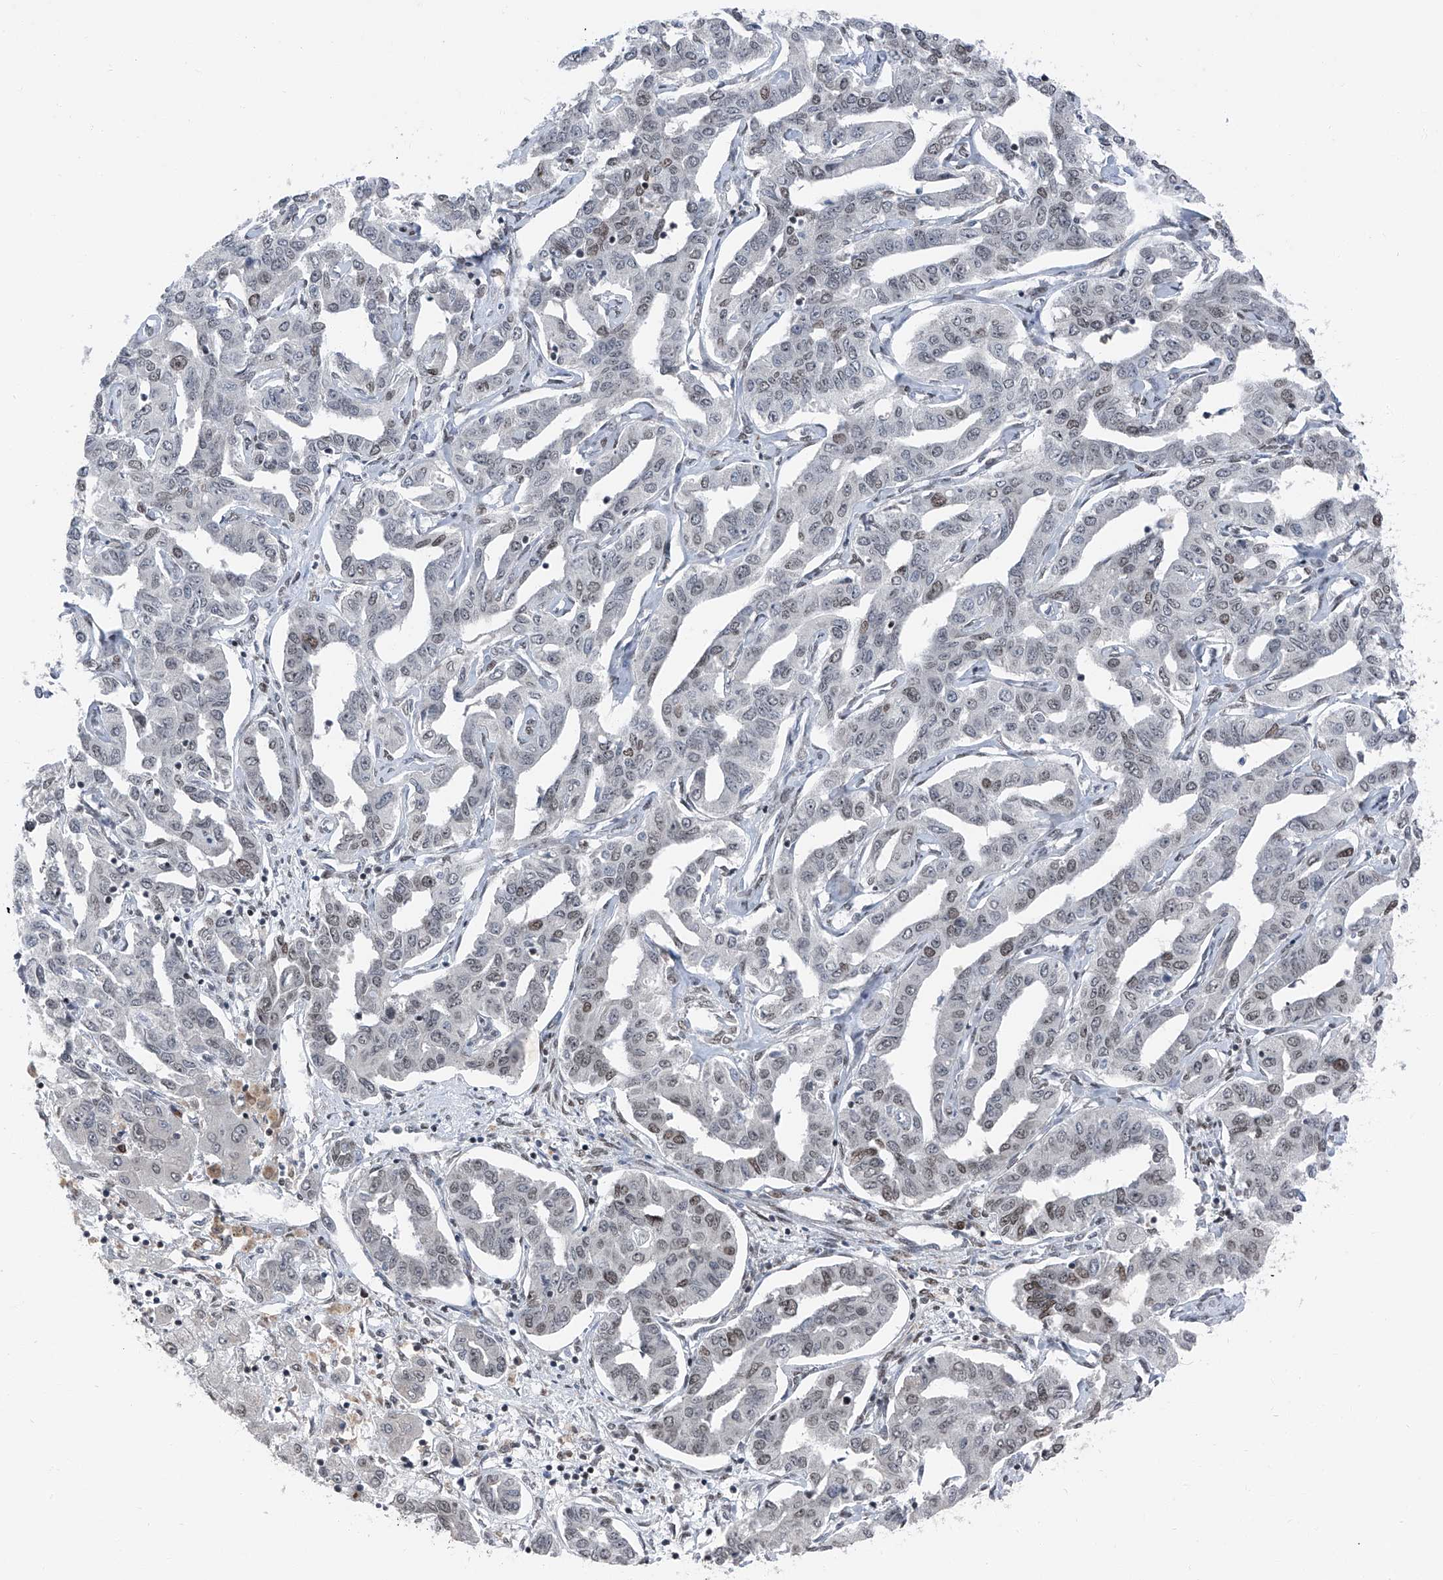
{"staining": {"intensity": "weak", "quantity": "<25%", "location": "nuclear"}, "tissue": "liver cancer", "cell_type": "Tumor cells", "image_type": "cancer", "snomed": [{"axis": "morphology", "description": "Cholangiocarcinoma"}, {"axis": "topography", "description": "Liver"}], "caption": "Protein analysis of liver cancer (cholangiocarcinoma) demonstrates no significant staining in tumor cells.", "gene": "BMI1", "patient": {"sex": "male", "age": 59}}